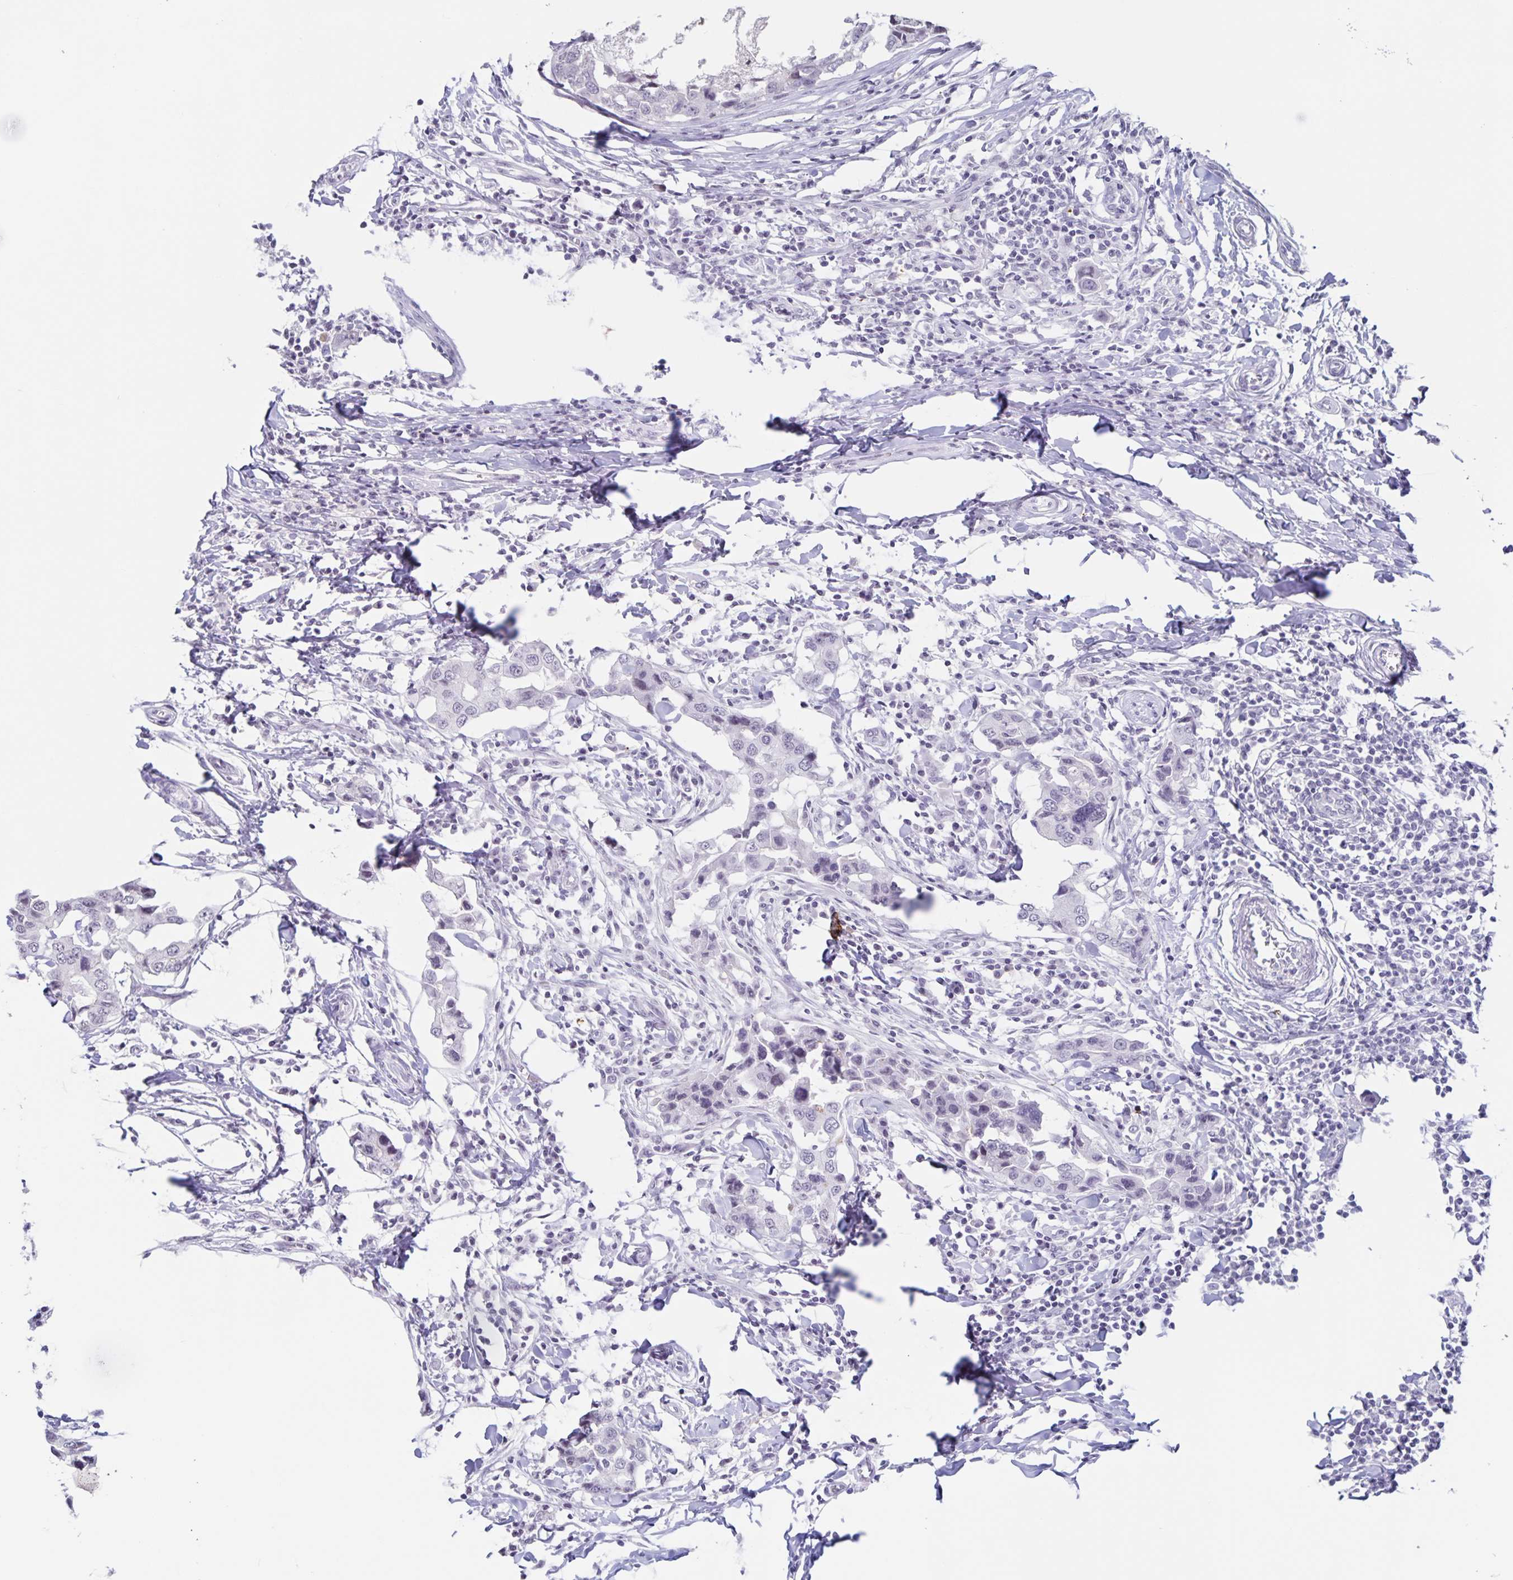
{"staining": {"intensity": "negative", "quantity": "none", "location": "none"}, "tissue": "breast cancer", "cell_type": "Tumor cells", "image_type": "cancer", "snomed": [{"axis": "morphology", "description": "Duct carcinoma"}, {"axis": "topography", "description": "Breast"}], "caption": "Tumor cells show no significant protein expression in breast cancer (intraductal carcinoma).", "gene": "LCE6A", "patient": {"sex": "female", "age": 27}}